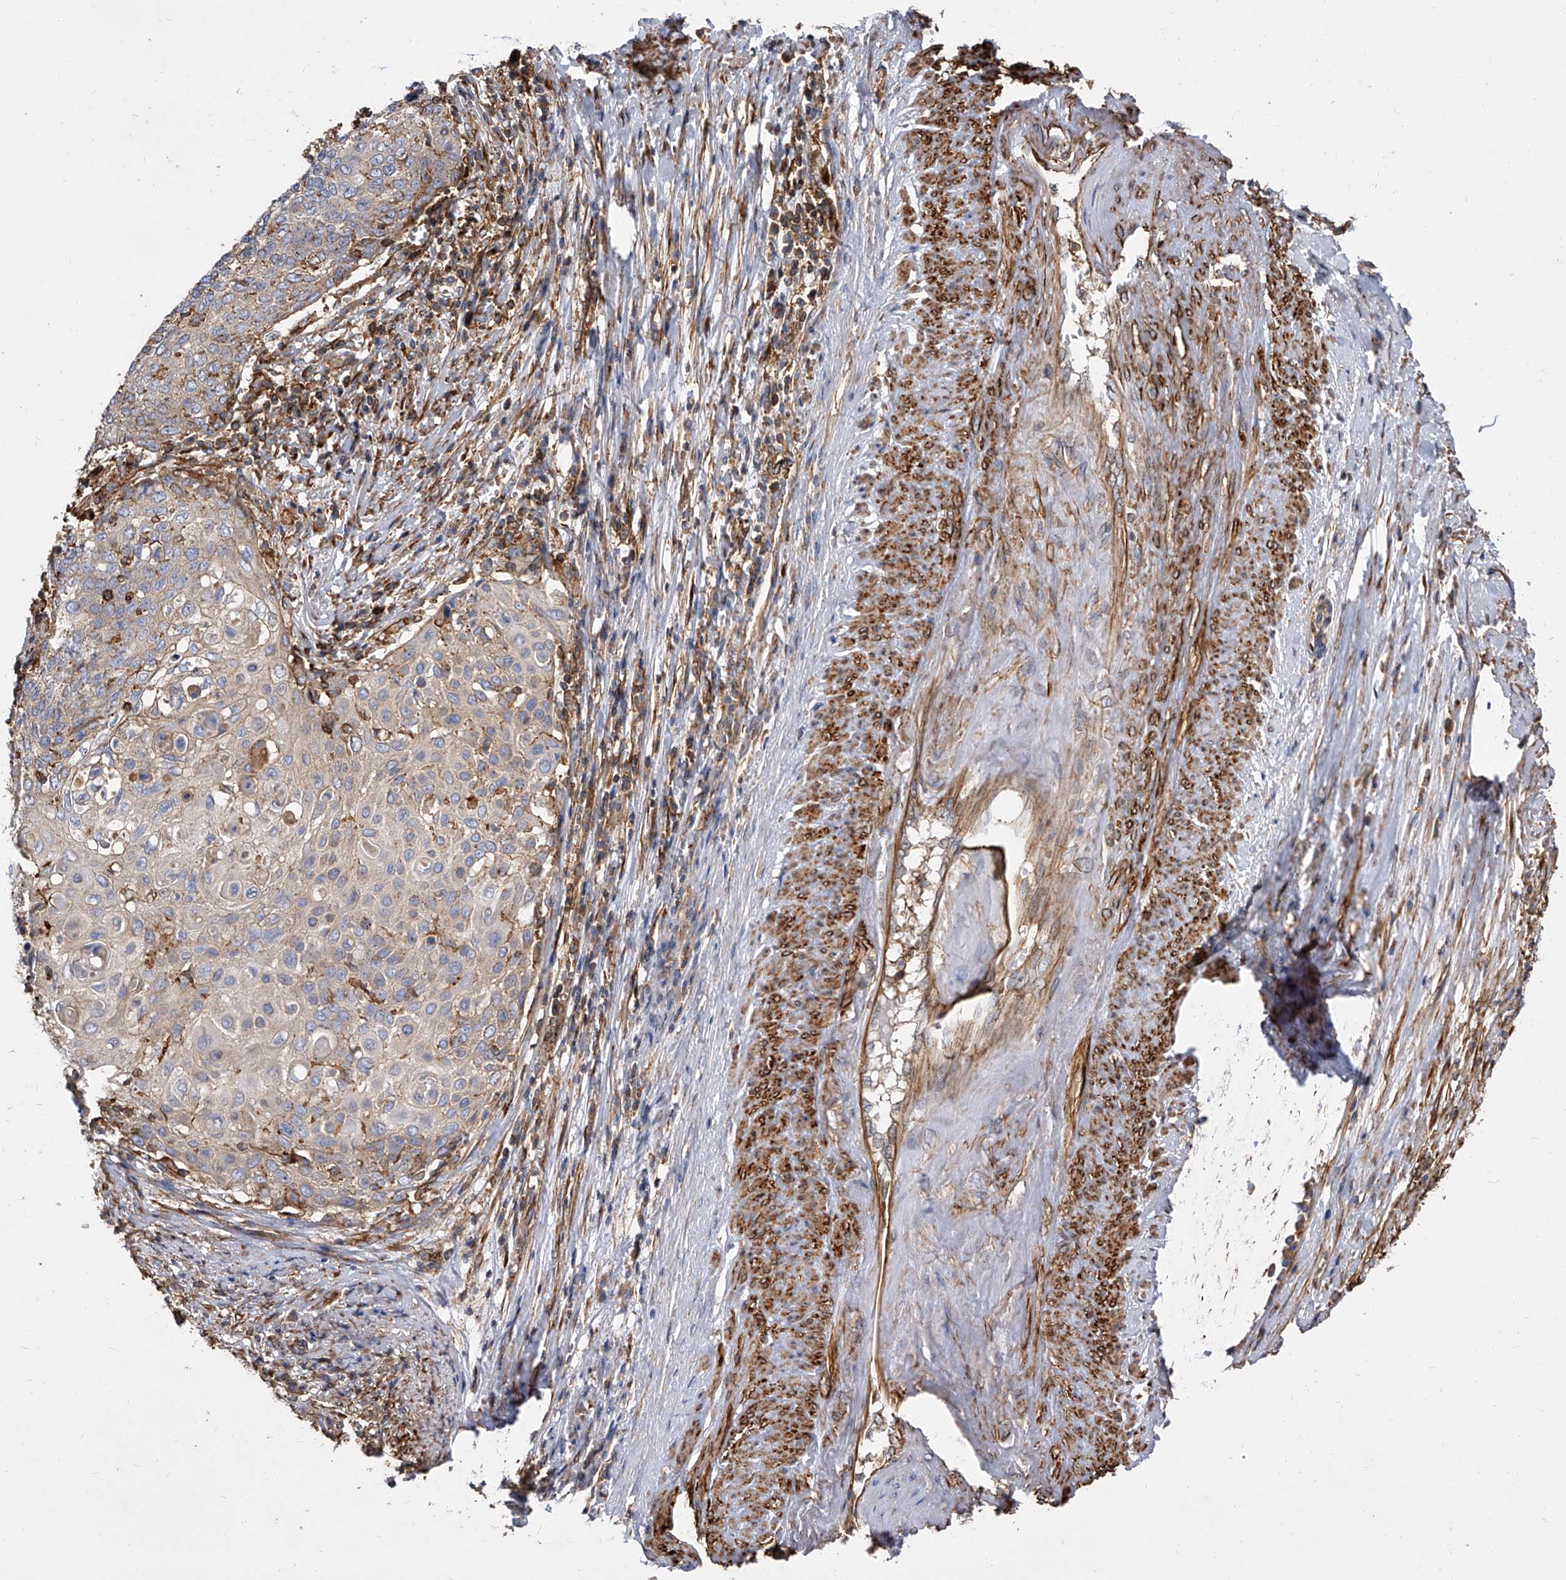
{"staining": {"intensity": "weak", "quantity": "<25%", "location": "cytoplasmic/membranous"}, "tissue": "cervical cancer", "cell_type": "Tumor cells", "image_type": "cancer", "snomed": [{"axis": "morphology", "description": "Squamous cell carcinoma, NOS"}, {"axis": "topography", "description": "Cervix"}], "caption": "A micrograph of squamous cell carcinoma (cervical) stained for a protein shows no brown staining in tumor cells. (Brightfield microscopy of DAB immunohistochemistry (IHC) at high magnification).", "gene": "PISD", "patient": {"sex": "female", "age": 39}}